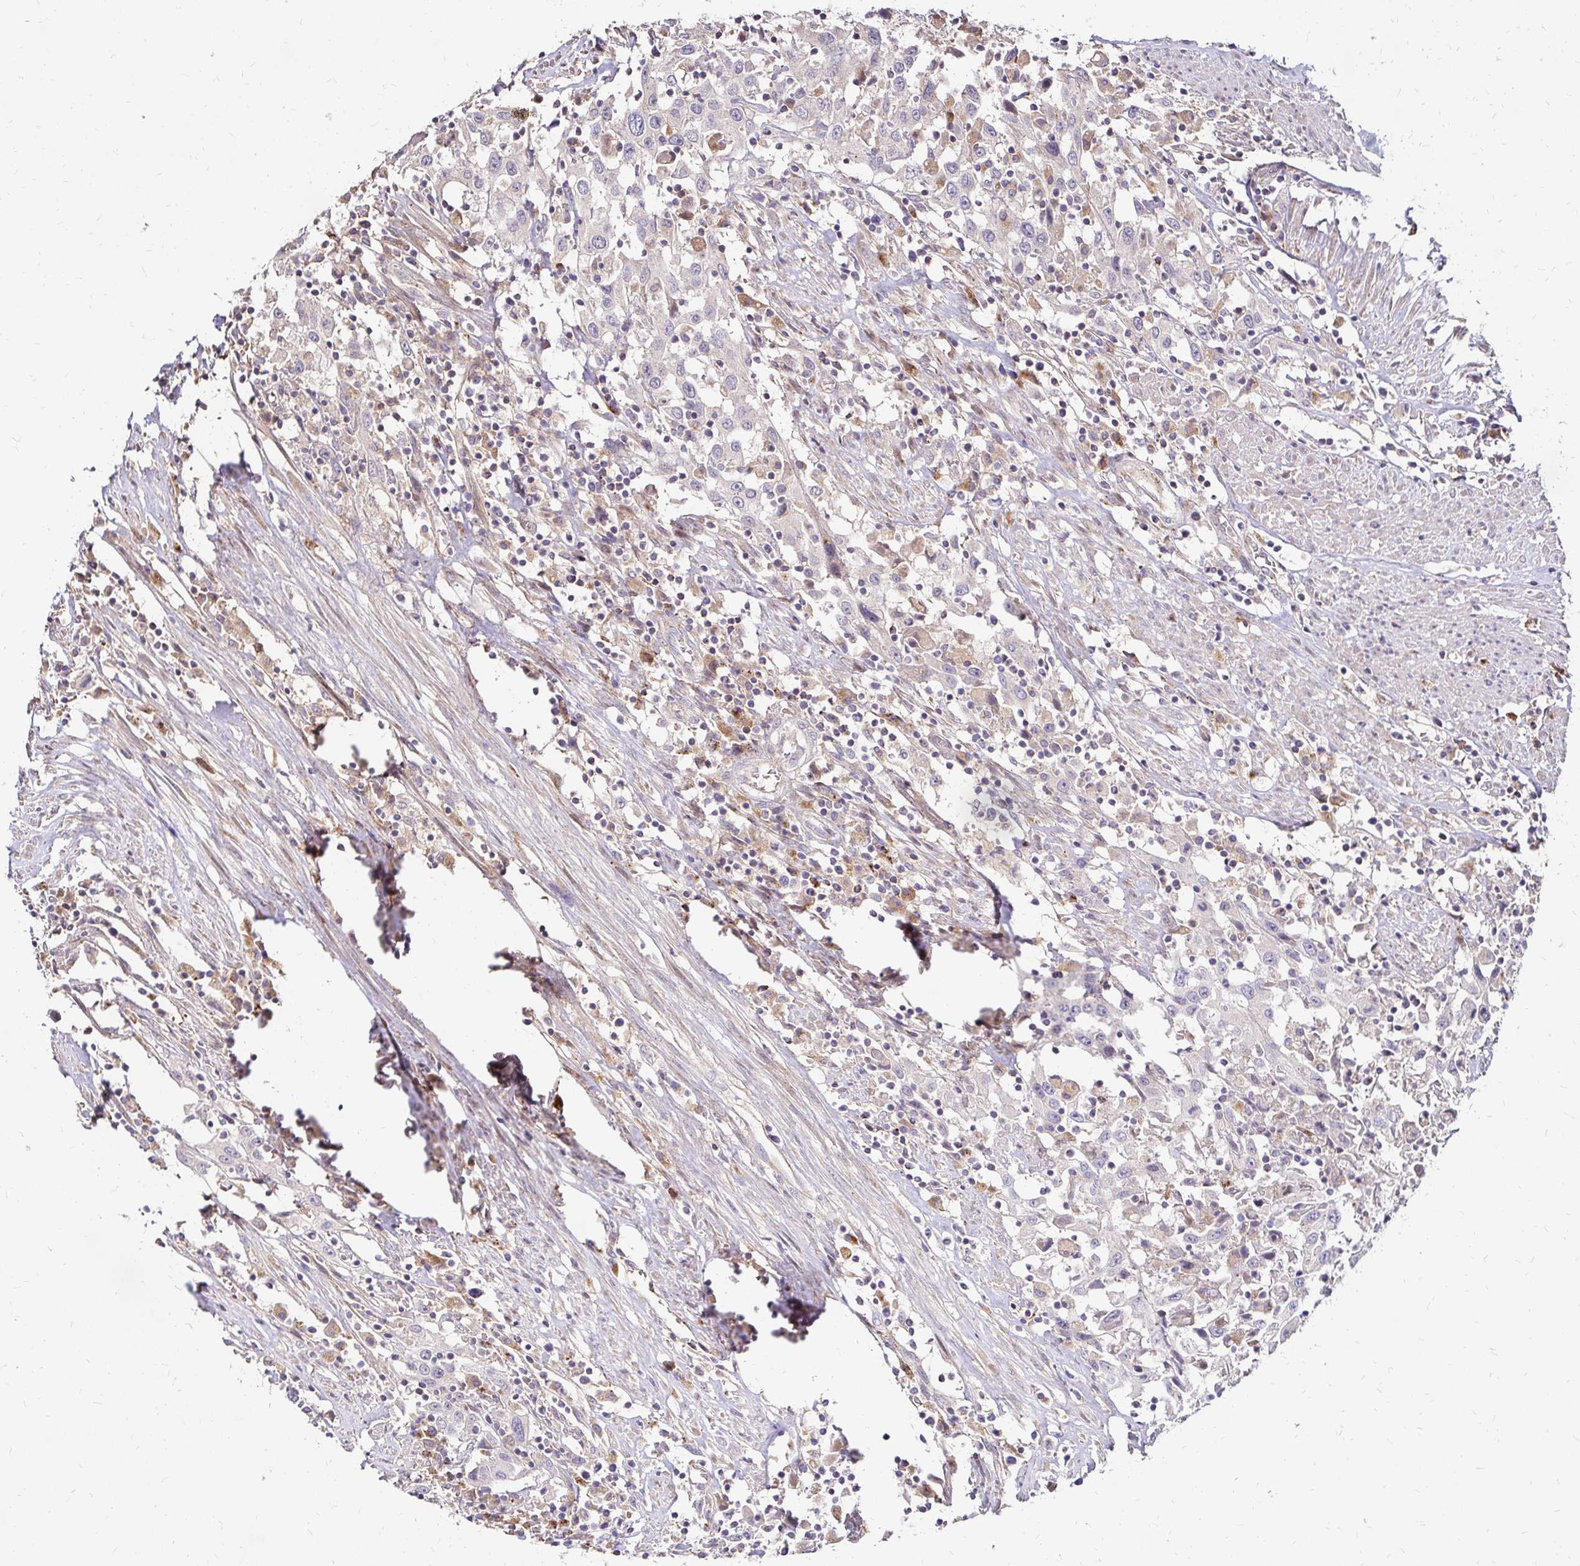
{"staining": {"intensity": "negative", "quantity": "none", "location": "none"}, "tissue": "urothelial cancer", "cell_type": "Tumor cells", "image_type": "cancer", "snomed": [{"axis": "morphology", "description": "Urothelial carcinoma, High grade"}, {"axis": "topography", "description": "Urinary bladder"}], "caption": "Immunohistochemical staining of urothelial cancer exhibits no significant staining in tumor cells.", "gene": "IDUA", "patient": {"sex": "male", "age": 61}}